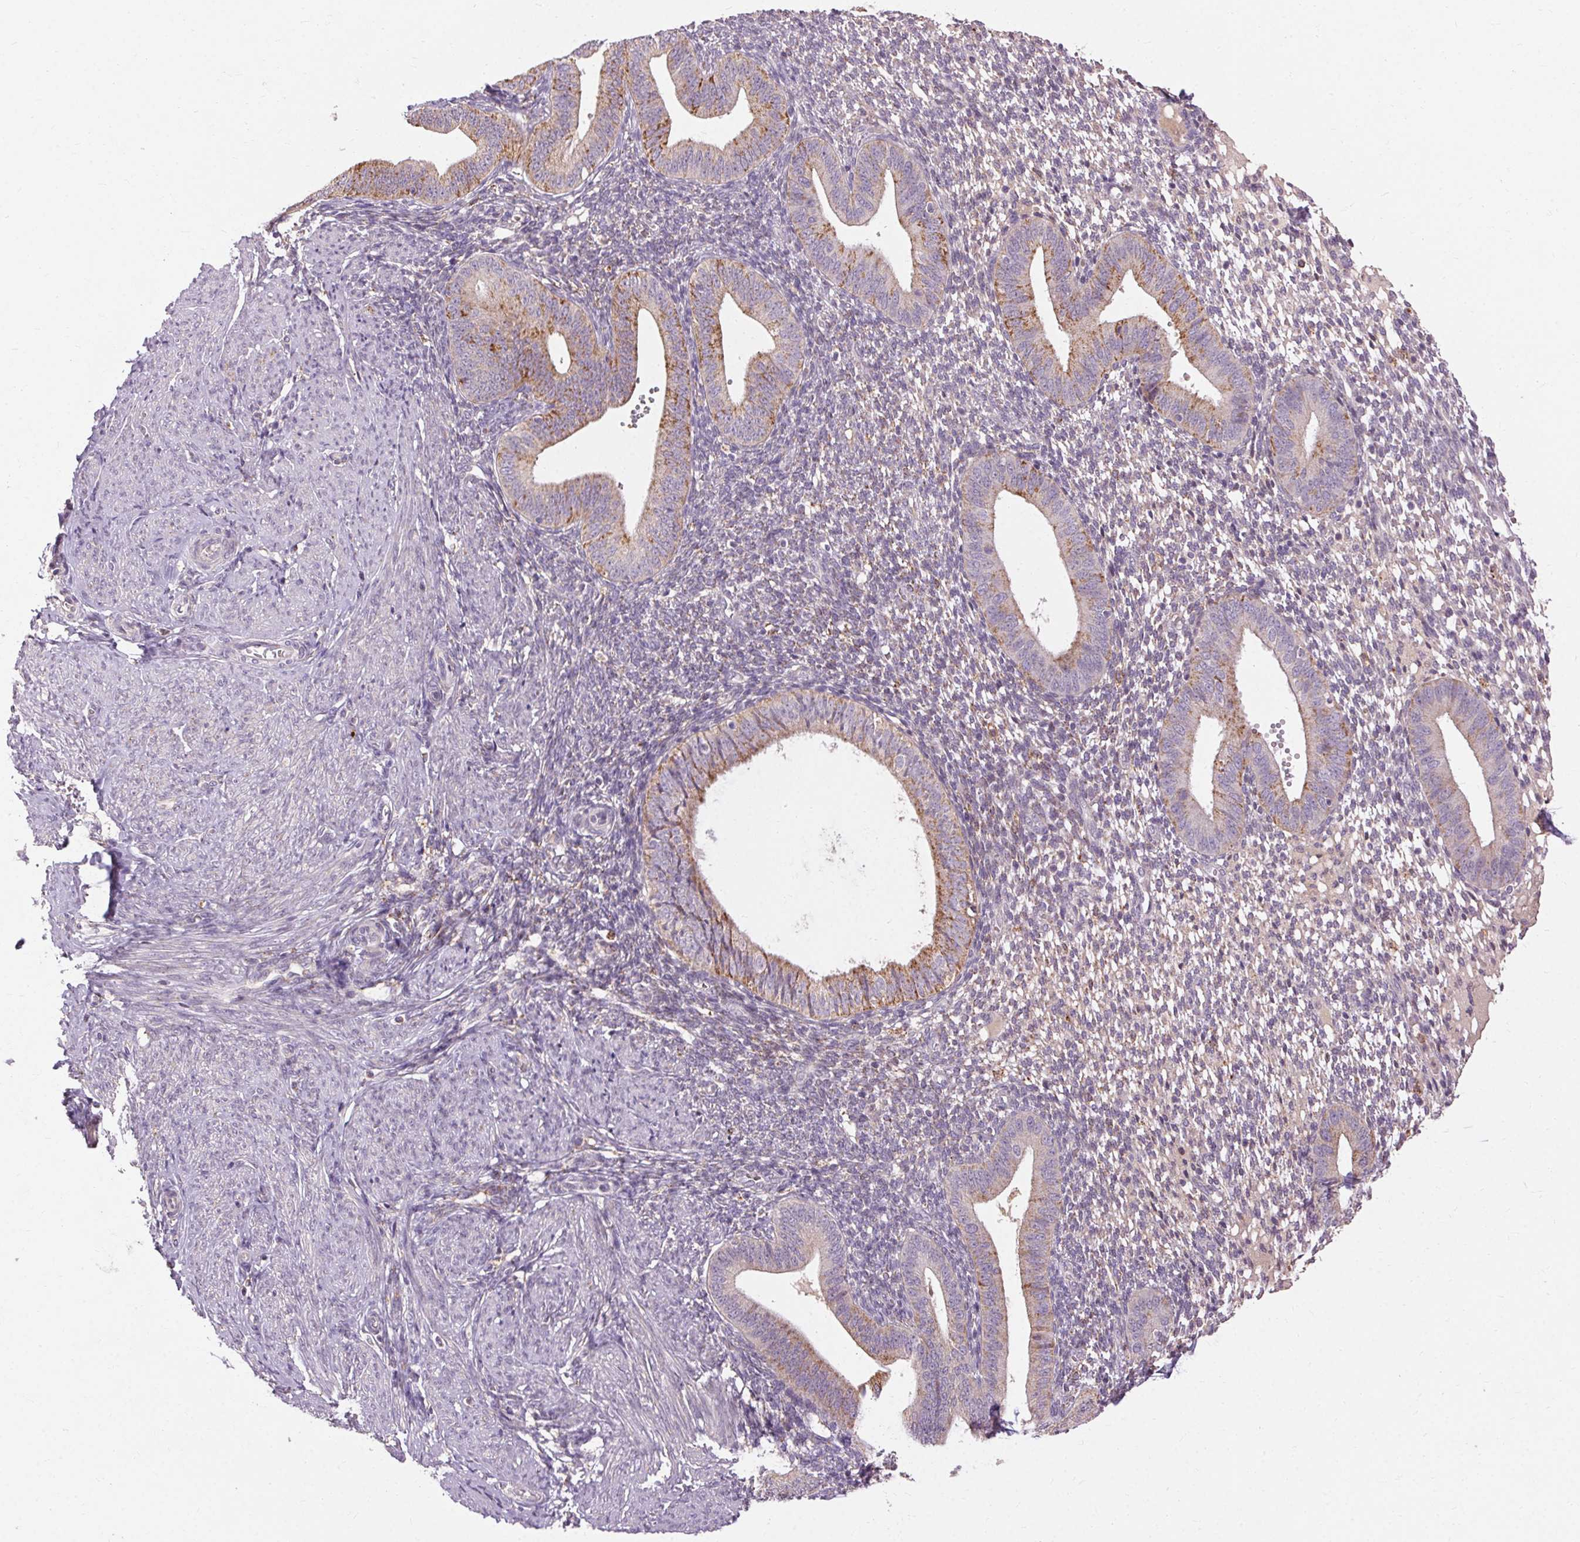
{"staining": {"intensity": "negative", "quantity": "none", "location": "none"}, "tissue": "endometrium", "cell_type": "Cells in endometrial stroma", "image_type": "normal", "snomed": [{"axis": "morphology", "description": "Normal tissue, NOS"}, {"axis": "topography", "description": "Endometrium"}], "caption": "Image shows no significant protein positivity in cells in endometrial stroma of benign endometrium.", "gene": "REP15", "patient": {"sex": "female", "age": 40}}